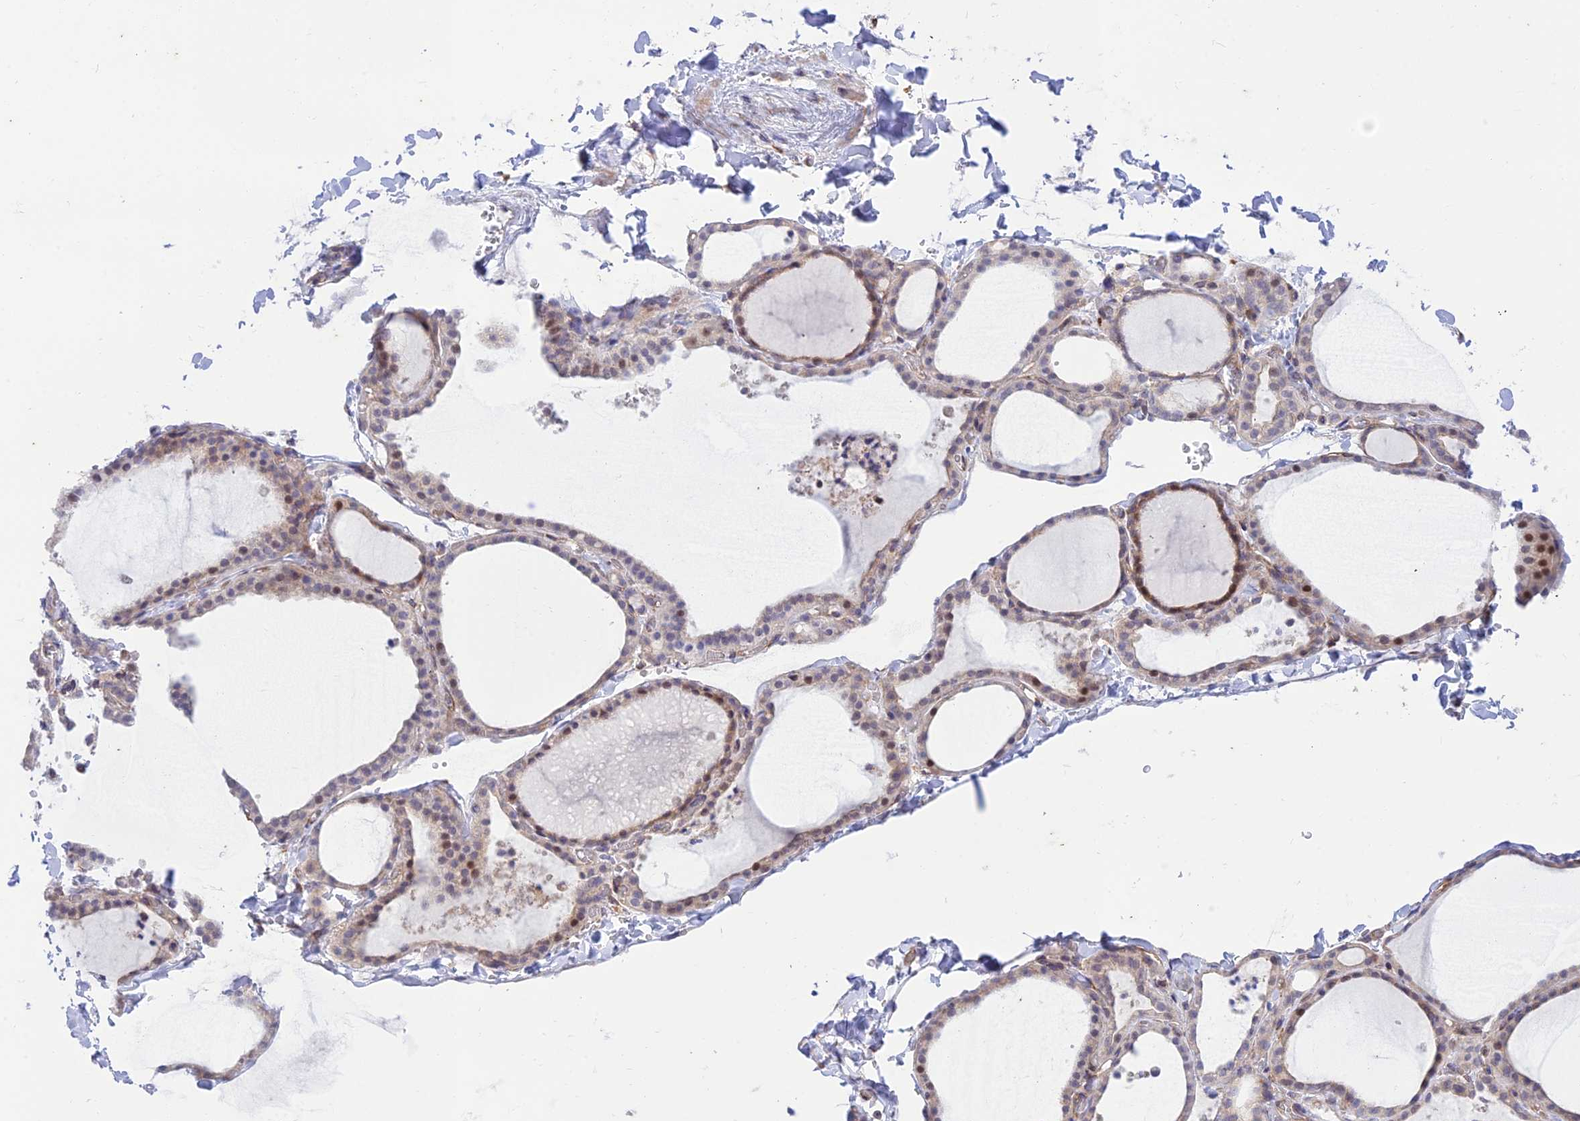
{"staining": {"intensity": "moderate", "quantity": "<25%", "location": "nuclear"}, "tissue": "thyroid gland", "cell_type": "Glandular cells", "image_type": "normal", "snomed": [{"axis": "morphology", "description": "Normal tissue, NOS"}, {"axis": "topography", "description": "Thyroid gland"}], "caption": "Immunohistochemical staining of unremarkable human thyroid gland displays moderate nuclear protein staining in about <25% of glandular cells. (brown staining indicates protein expression, while blue staining denotes nuclei).", "gene": "KCNAB1", "patient": {"sex": "female", "age": 22}}